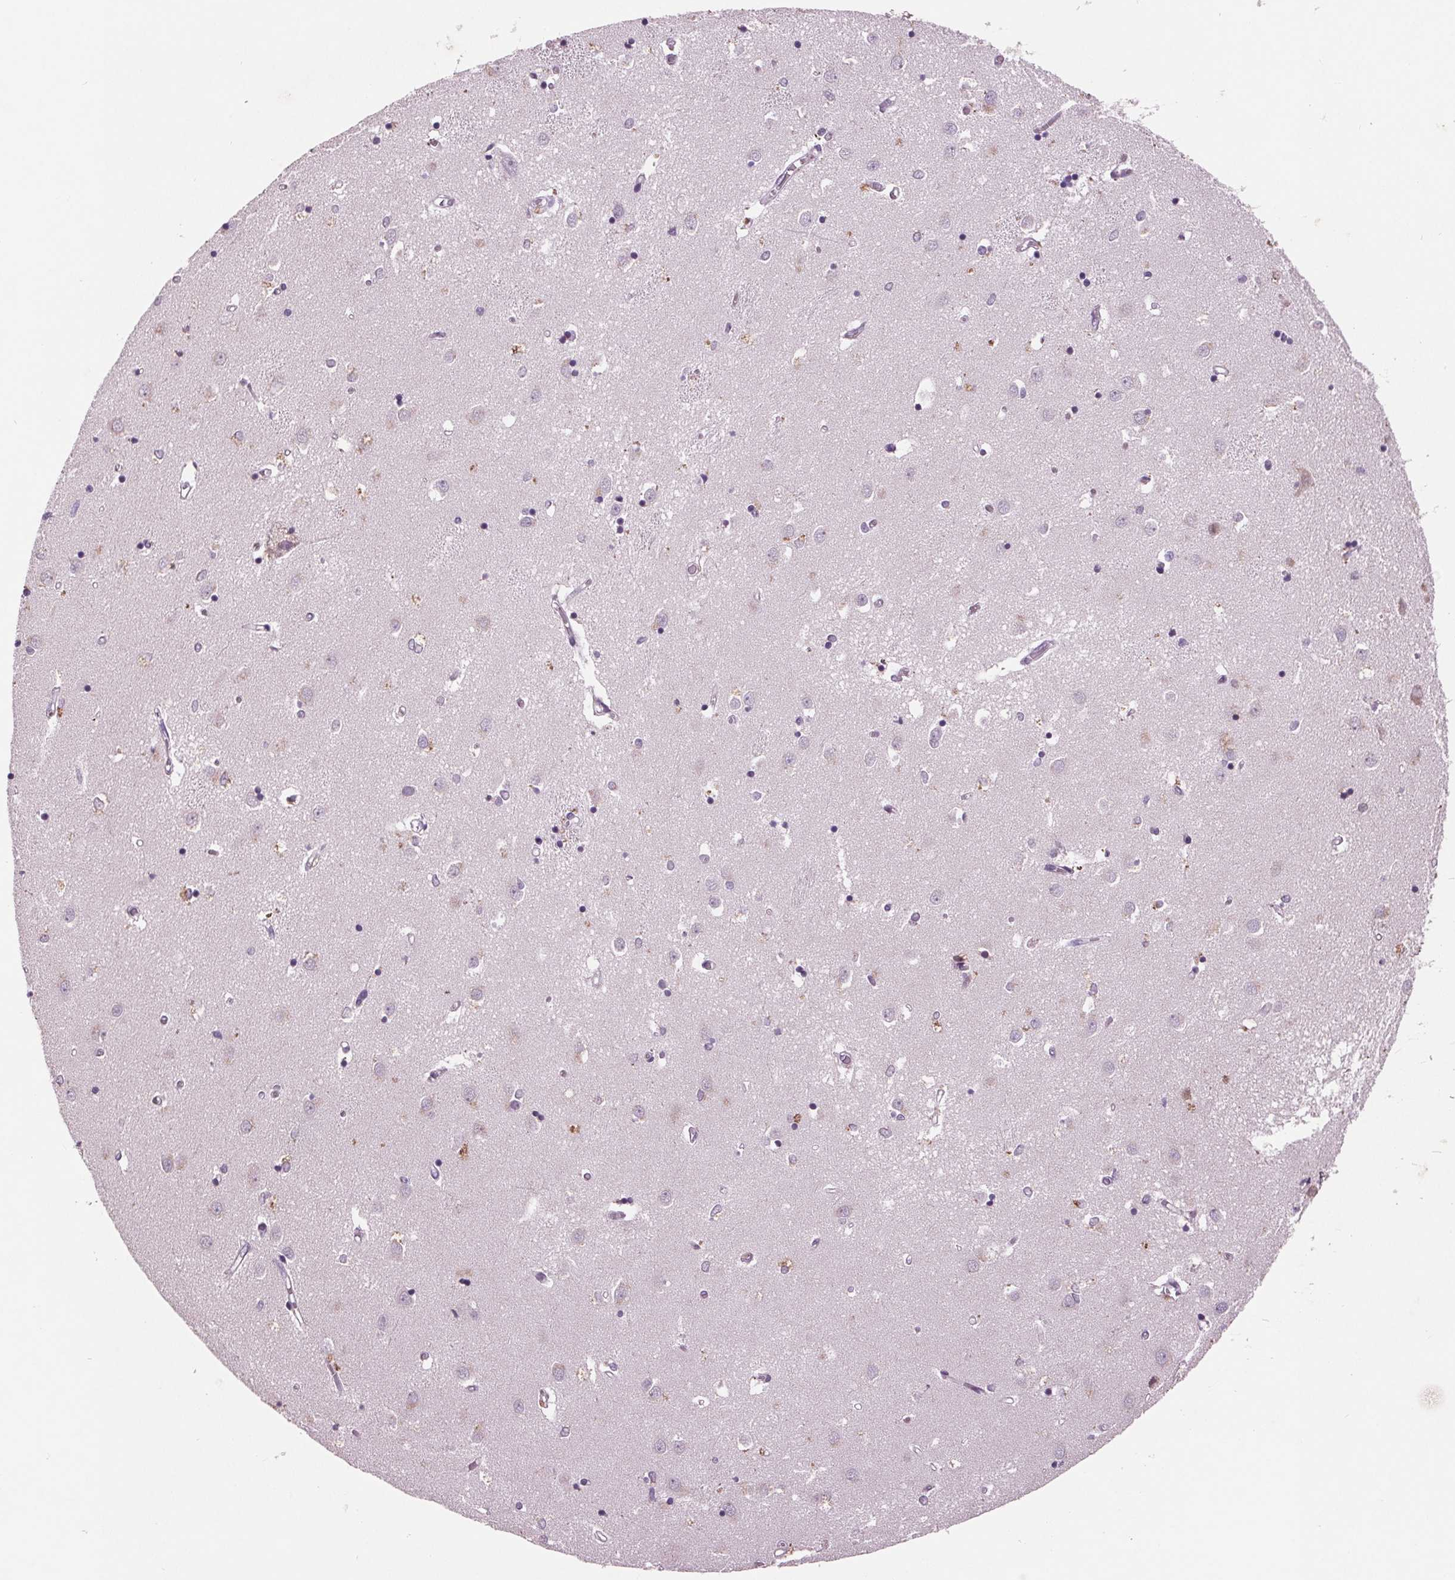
{"staining": {"intensity": "negative", "quantity": "none", "location": "none"}, "tissue": "caudate", "cell_type": "Glial cells", "image_type": "normal", "snomed": [{"axis": "morphology", "description": "Normal tissue, NOS"}, {"axis": "topography", "description": "Lateral ventricle wall"}], "caption": "IHC histopathology image of benign caudate stained for a protein (brown), which displays no expression in glial cells.", "gene": "C6", "patient": {"sex": "male", "age": 54}}